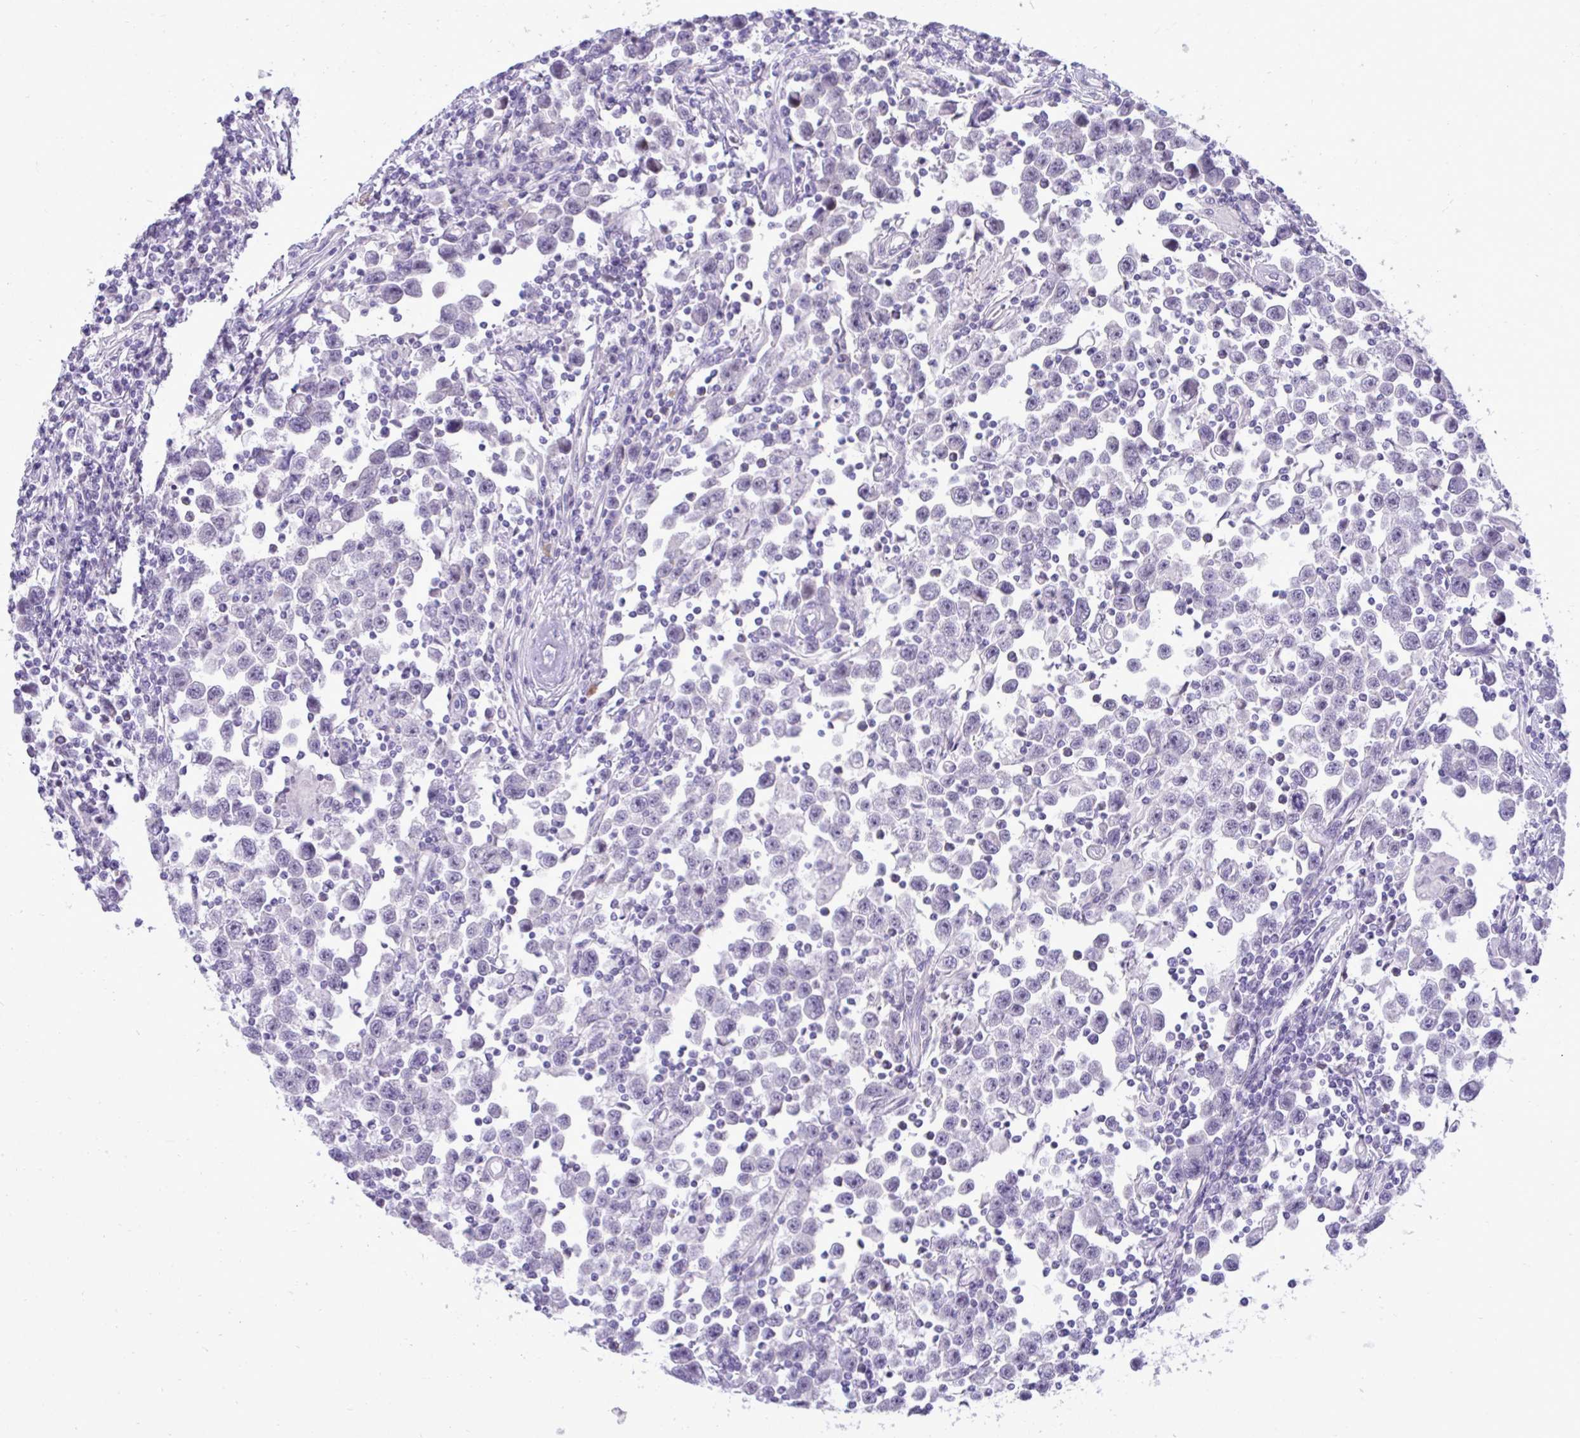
{"staining": {"intensity": "negative", "quantity": "none", "location": "none"}, "tissue": "testis cancer", "cell_type": "Tumor cells", "image_type": "cancer", "snomed": [{"axis": "morphology", "description": "Seminoma, NOS"}, {"axis": "topography", "description": "Testis"}], "caption": "Immunohistochemistry of human testis seminoma demonstrates no expression in tumor cells.", "gene": "SPAG1", "patient": {"sex": "male", "age": 31}}